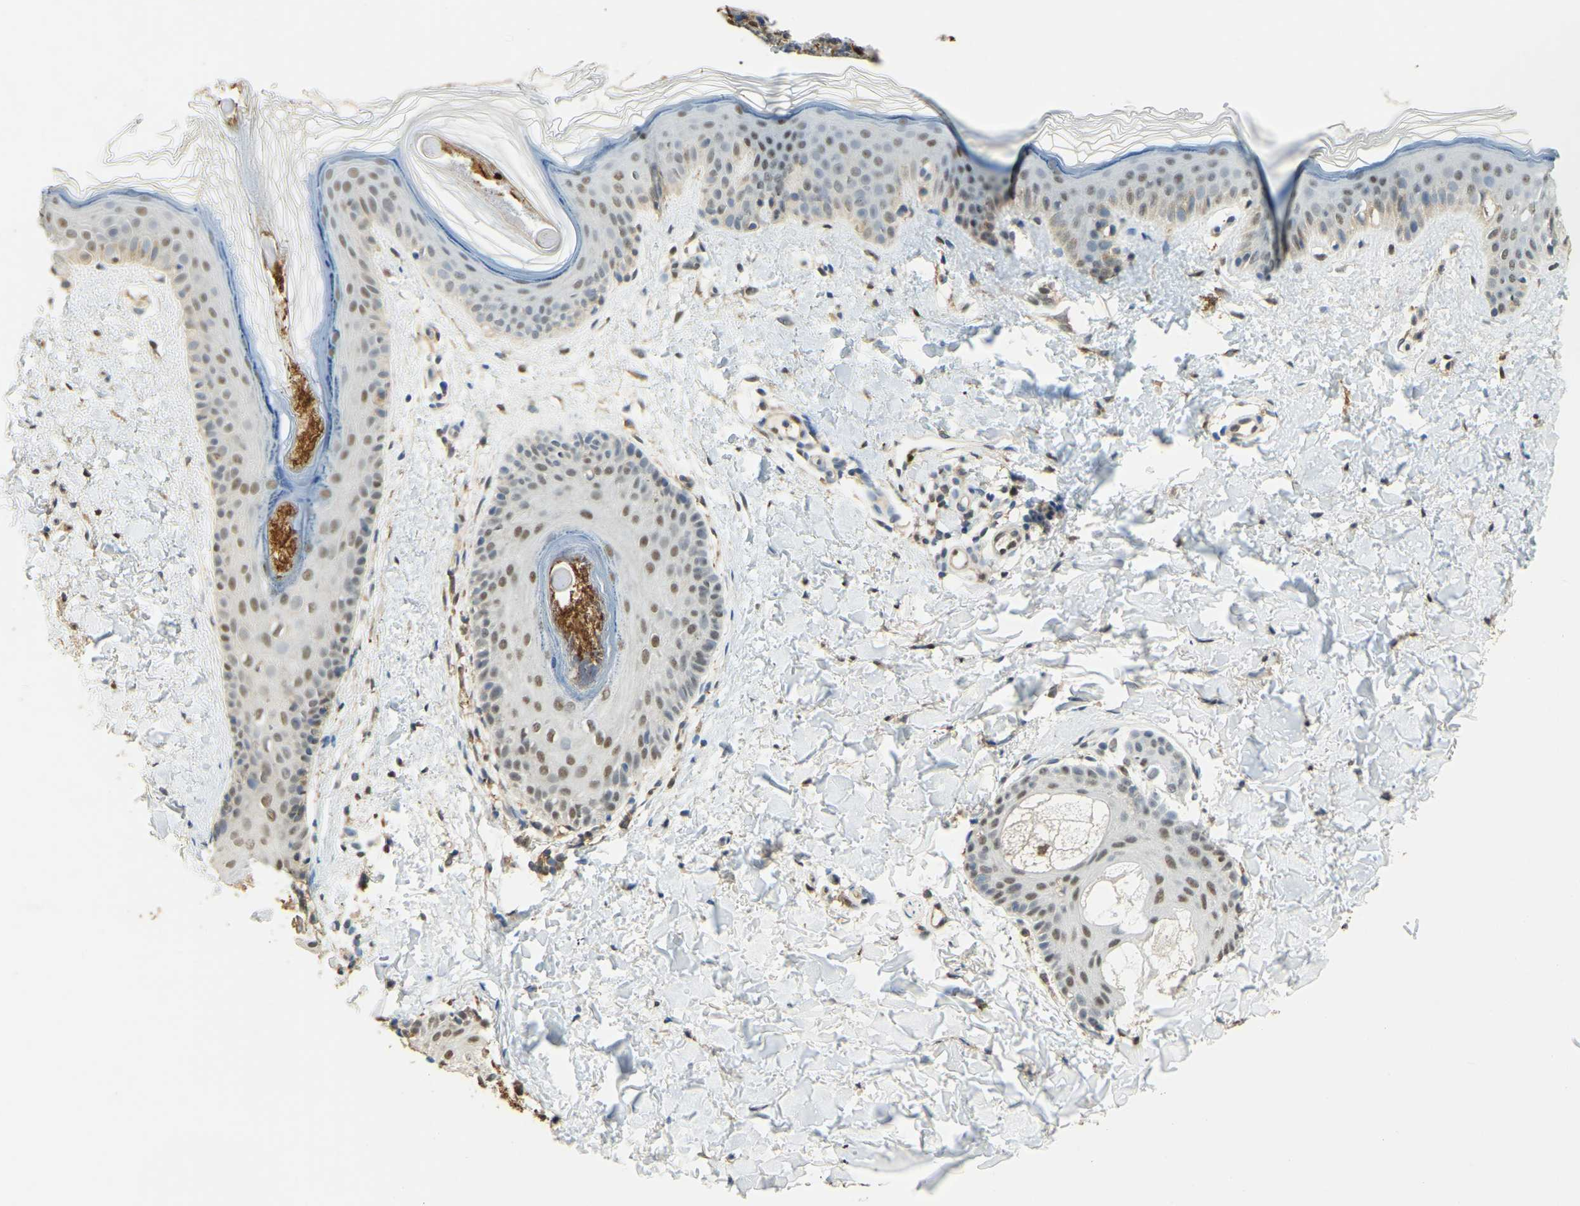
{"staining": {"intensity": "moderate", "quantity": ">75%", "location": "cytoplasmic/membranous"}, "tissue": "skin", "cell_type": "Fibroblasts", "image_type": "normal", "snomed": [{"axis": "morphology", "description": "Normal tissue, NOS"}, {"axis": "topography", "description": "Skin"}], "caption": "Unremarkable skin was stained to show a protein in brown. There is medium levels of moderate cytoplasmic/membranous positivity in approximately >75% of fibroblasts. (IHC, brightfield microscopy, high magnification).", "gene": "NANS", "patient": {"sex": "male", "age": 40}}